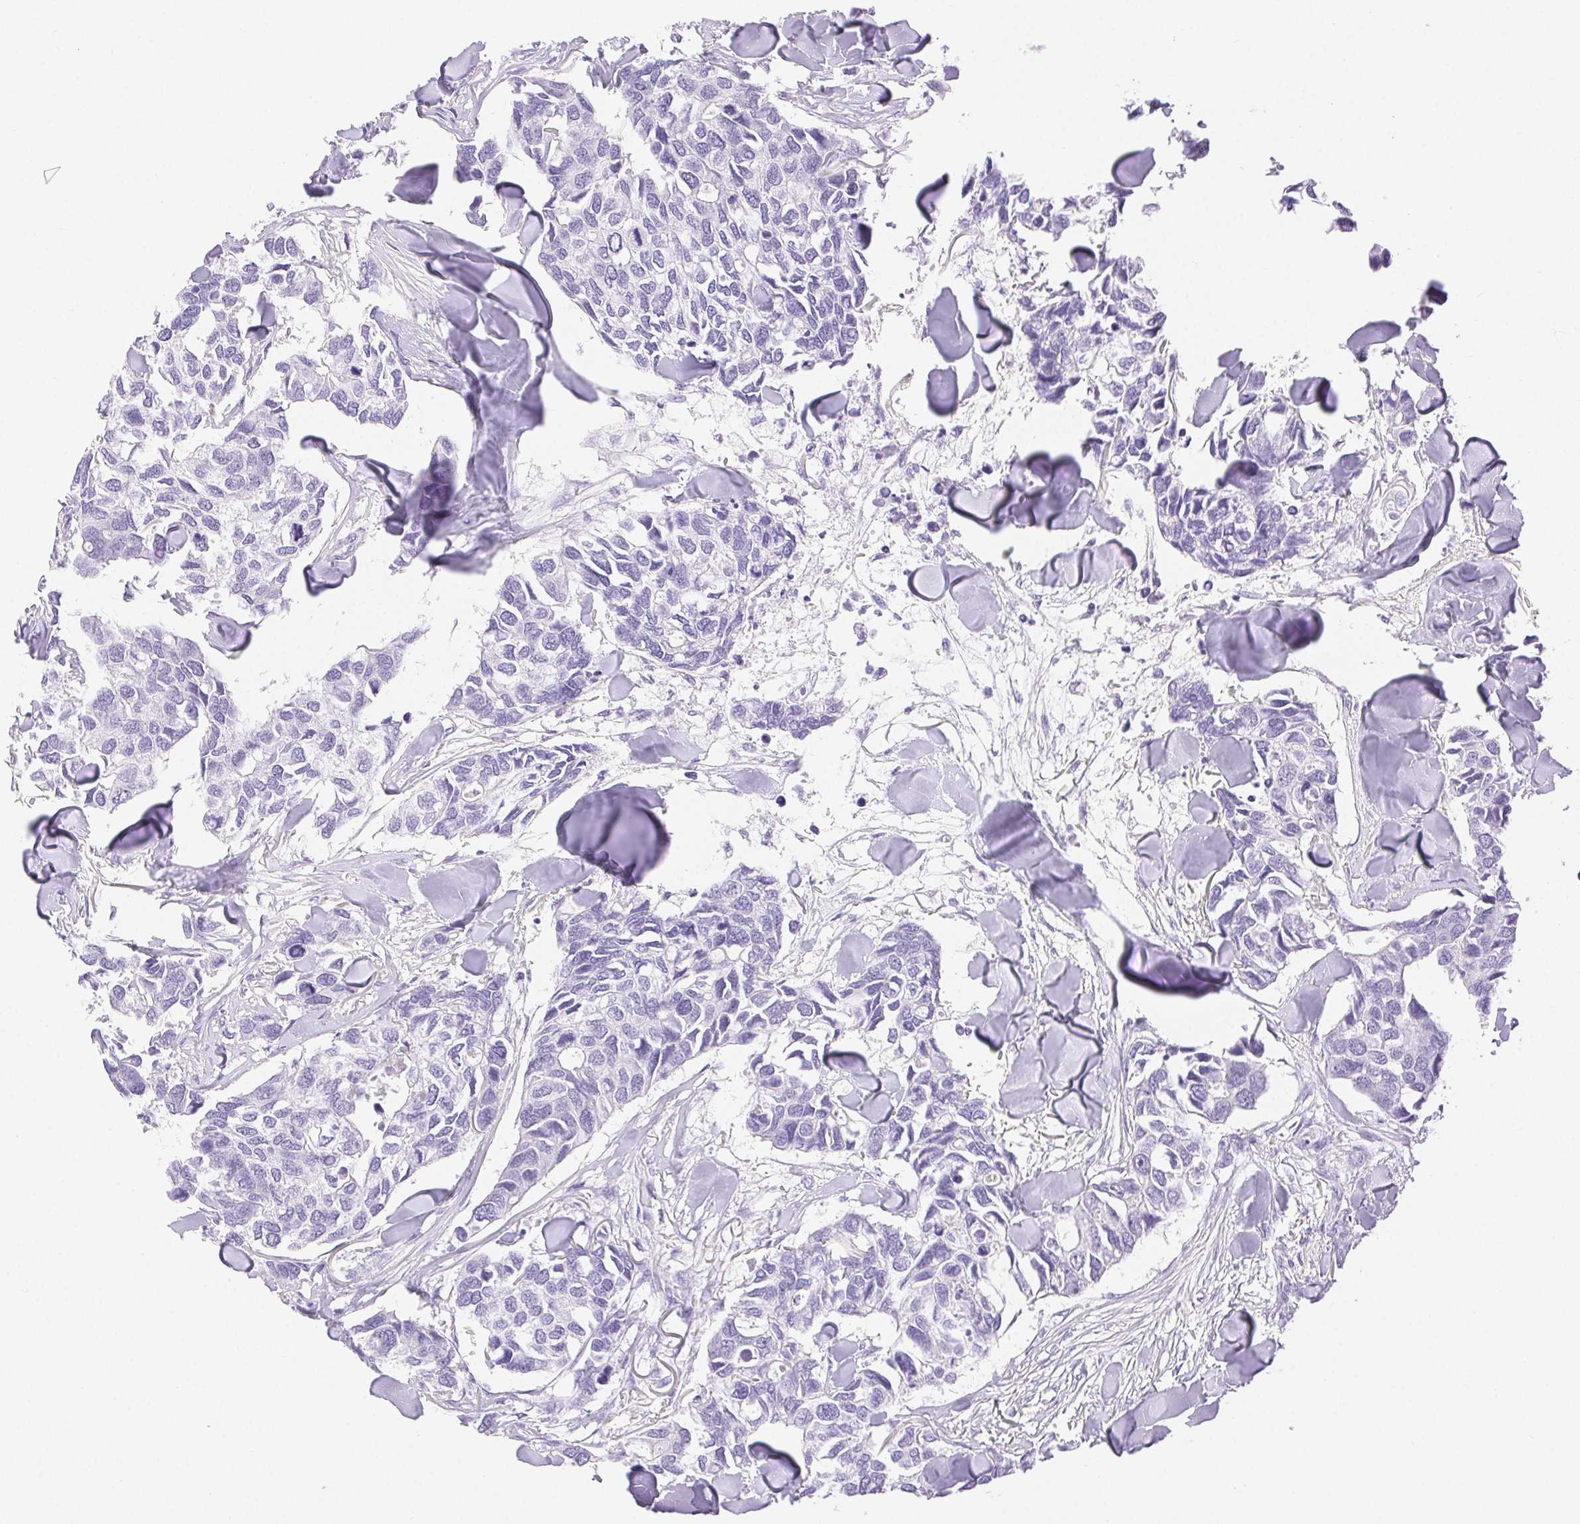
{"staining": {"intensity": "negative", "quantity": "none", "location": "none"}, "tissue": "breast cancer", "cell_type": "Tumor cells", "image_type": "cancer", "snomed": [{"axis": "morphology", "description": "Duct carcinoma"}, {"axis": "topography", "description": "Breast"}], "caption": "Tumor cells show no significant positivity in infiltrating ductal carcinoma (breast).", "gene": "SPACA4", "patient": {"sex": "female", "age": 83}}